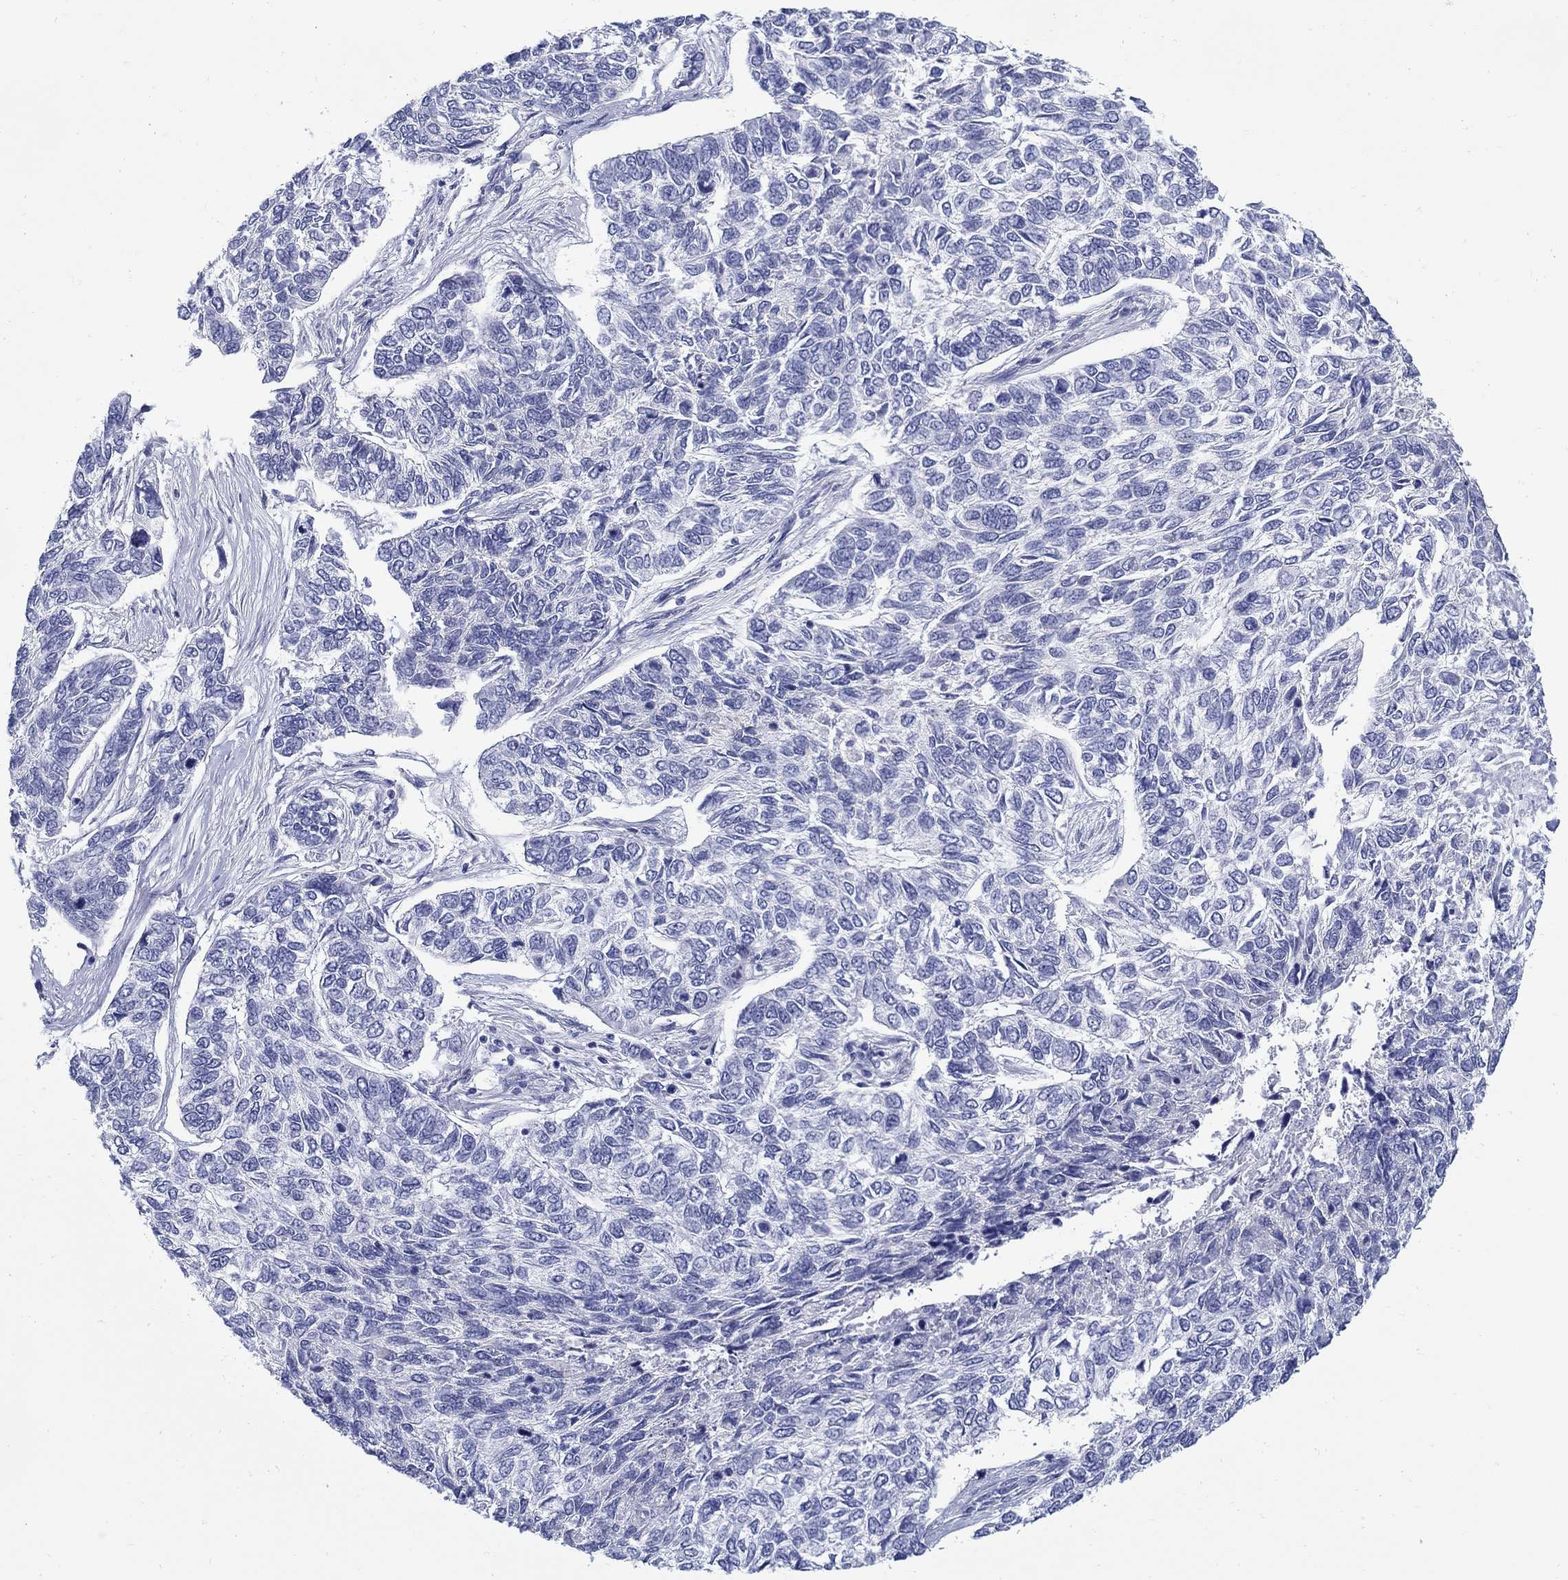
{"staining": {"intensity": "negative", "quantity": "none", "location": "none"}, "tissue": "skin cancer", "cell_type": "Tumor cells", "image_type": "cancer", "snomed": [{"axis": "morphology", "description": "Basal cell carcinoma"}, {"axis": "topography", "description": "Skin"}], "caption": "DAB immunohistochemical staining of human skin cancer (basal cell carcinoma) exhibits no significant staining in tumor cells.", "gene": "ABCA4", "patient": {"sex": "female", "age": 65}}